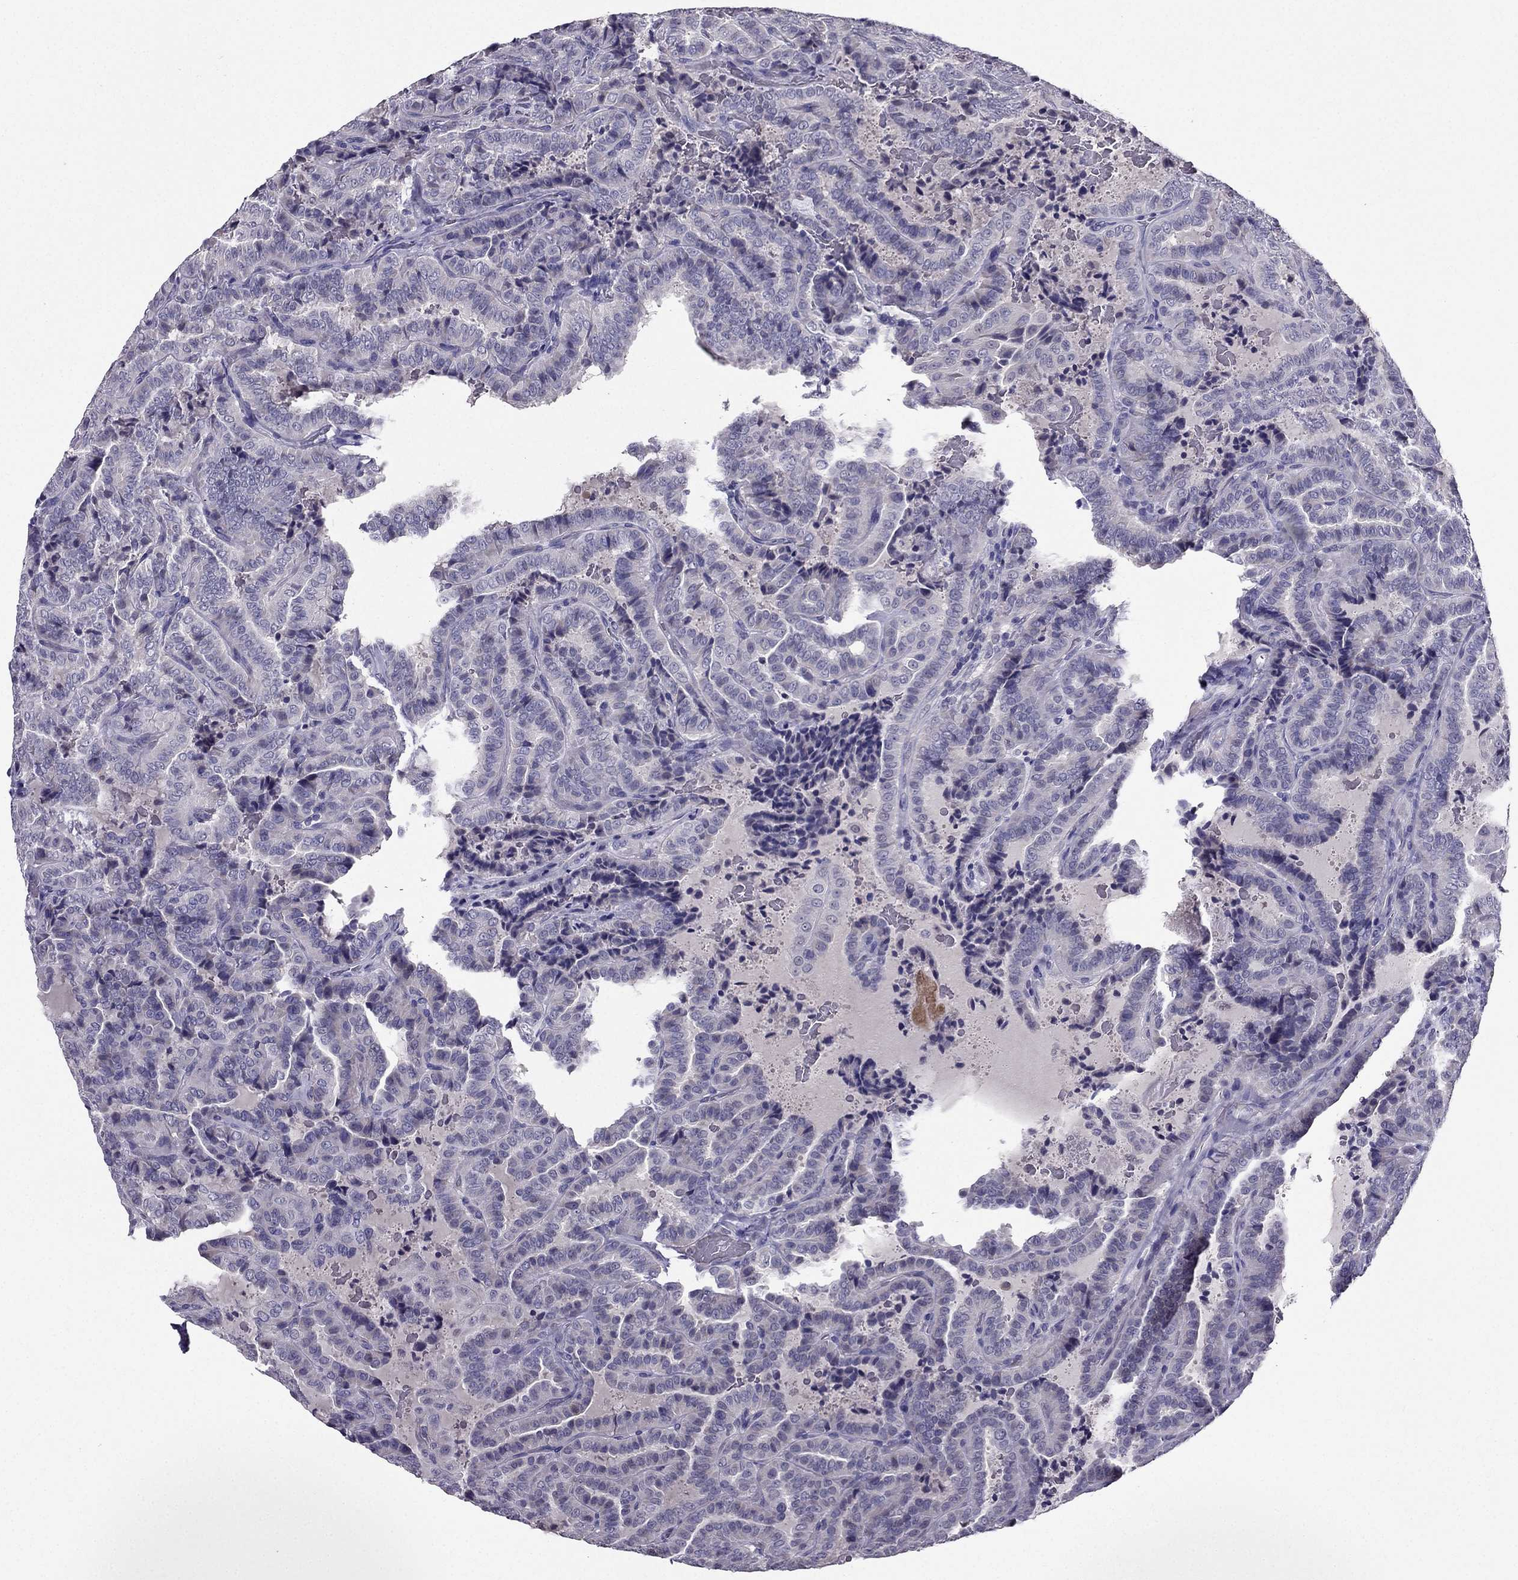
{"staining": {"intensity": "negative", "quantity": "none", "location": "none"}, "tissue": "thyroid cancer", "cell_type": "Tumor cells", "image_type": "cancer", "snomed": [{"axis": "morphology", "description": "Papillary adenocarcinoma, NOS"}, {"axis": "topography", "description": "Thyroid gland"}], "caption": "Immunohistochemical staining of thyroid papillary adenocarcinoma reveals no significant expression in tumor cells.", "gene": "DUSP15", "patient": {"sex": "female", "age": 39}}